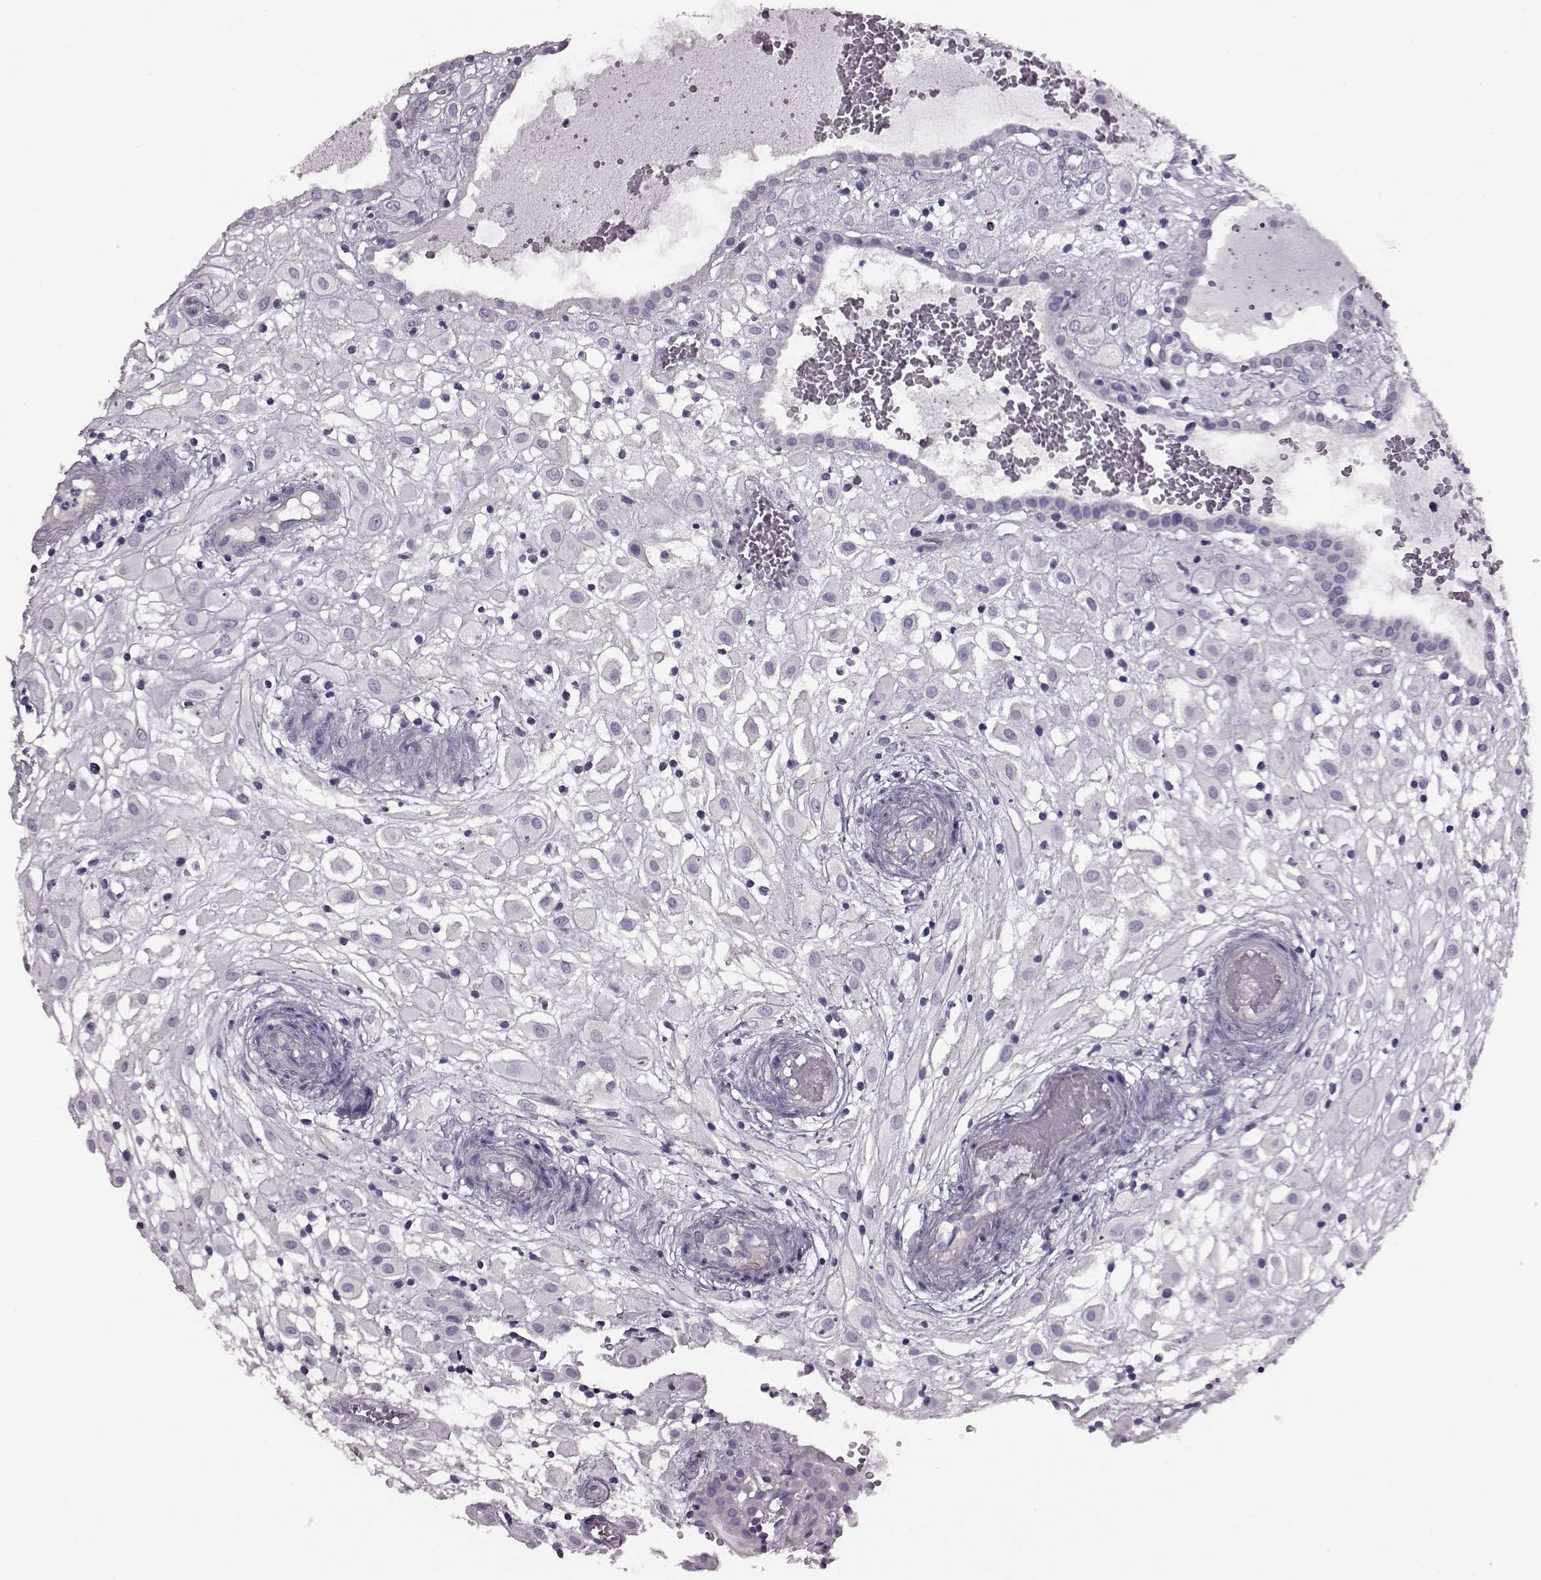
{"staining": {"intensity": "negative", "quantity": "none", "location": "none"}, "tissue": "placenta", "cell_type": "Decidual cells", "image_type": "normal", "snomed": [{"axis": "morphology", "description": "Normal tissue, NOS"}, {"axis": "topography", "description": "Placenta"}], "caption": "Histopathology image shows no significant protein expression in decidual cells of normal placenta. (DAB immunohistochemistry (IHC), high magnification).", "gene": "SNTG1", "patient": {"sex": "female", "age": 24}}